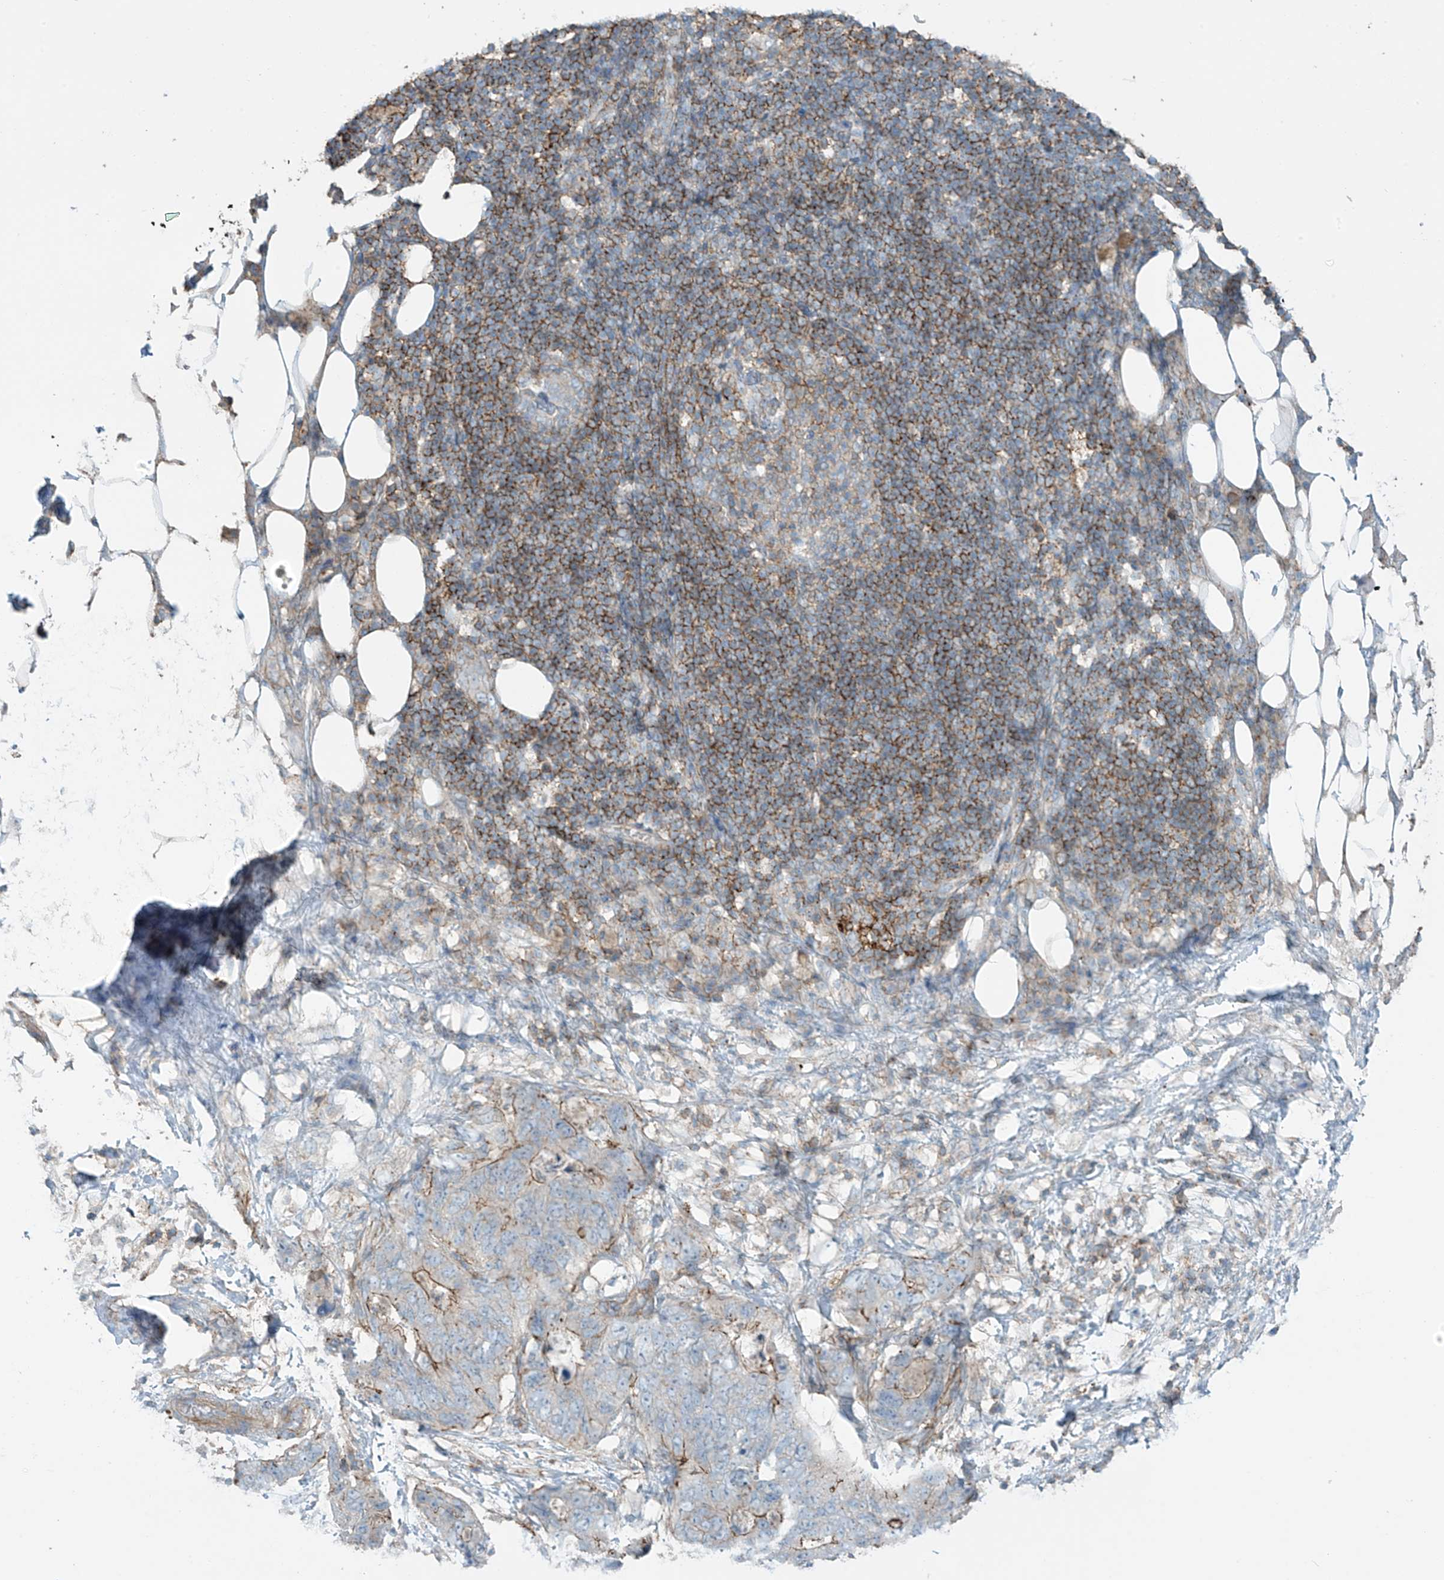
{"staining": {"intensity": "moderate", "quantity": "25%-75%", "location": "cytoplasmic/membranous"}, "tissue": "stomach cancer", "cell_type": "Tumor cells", "image_type": "cancer", "snomed": [{"axis": "morphology", "description": "Adenocarcinoma, NOS"}, {"axis": "topography", "description": "Stomach"}], "caption": "Tumor cells reveal medium levels of moderate cytoplasmic/membranous staining in about 25%-75% of cells in stomach cancer (adenocarcinoma). The protein is stained brown, and the nuclei are stained in blue (DAB IHC with brightfield microscopy, high magnification).", "gene": "SLC9A2", "patient": {"sex": "female", "age": 89}}